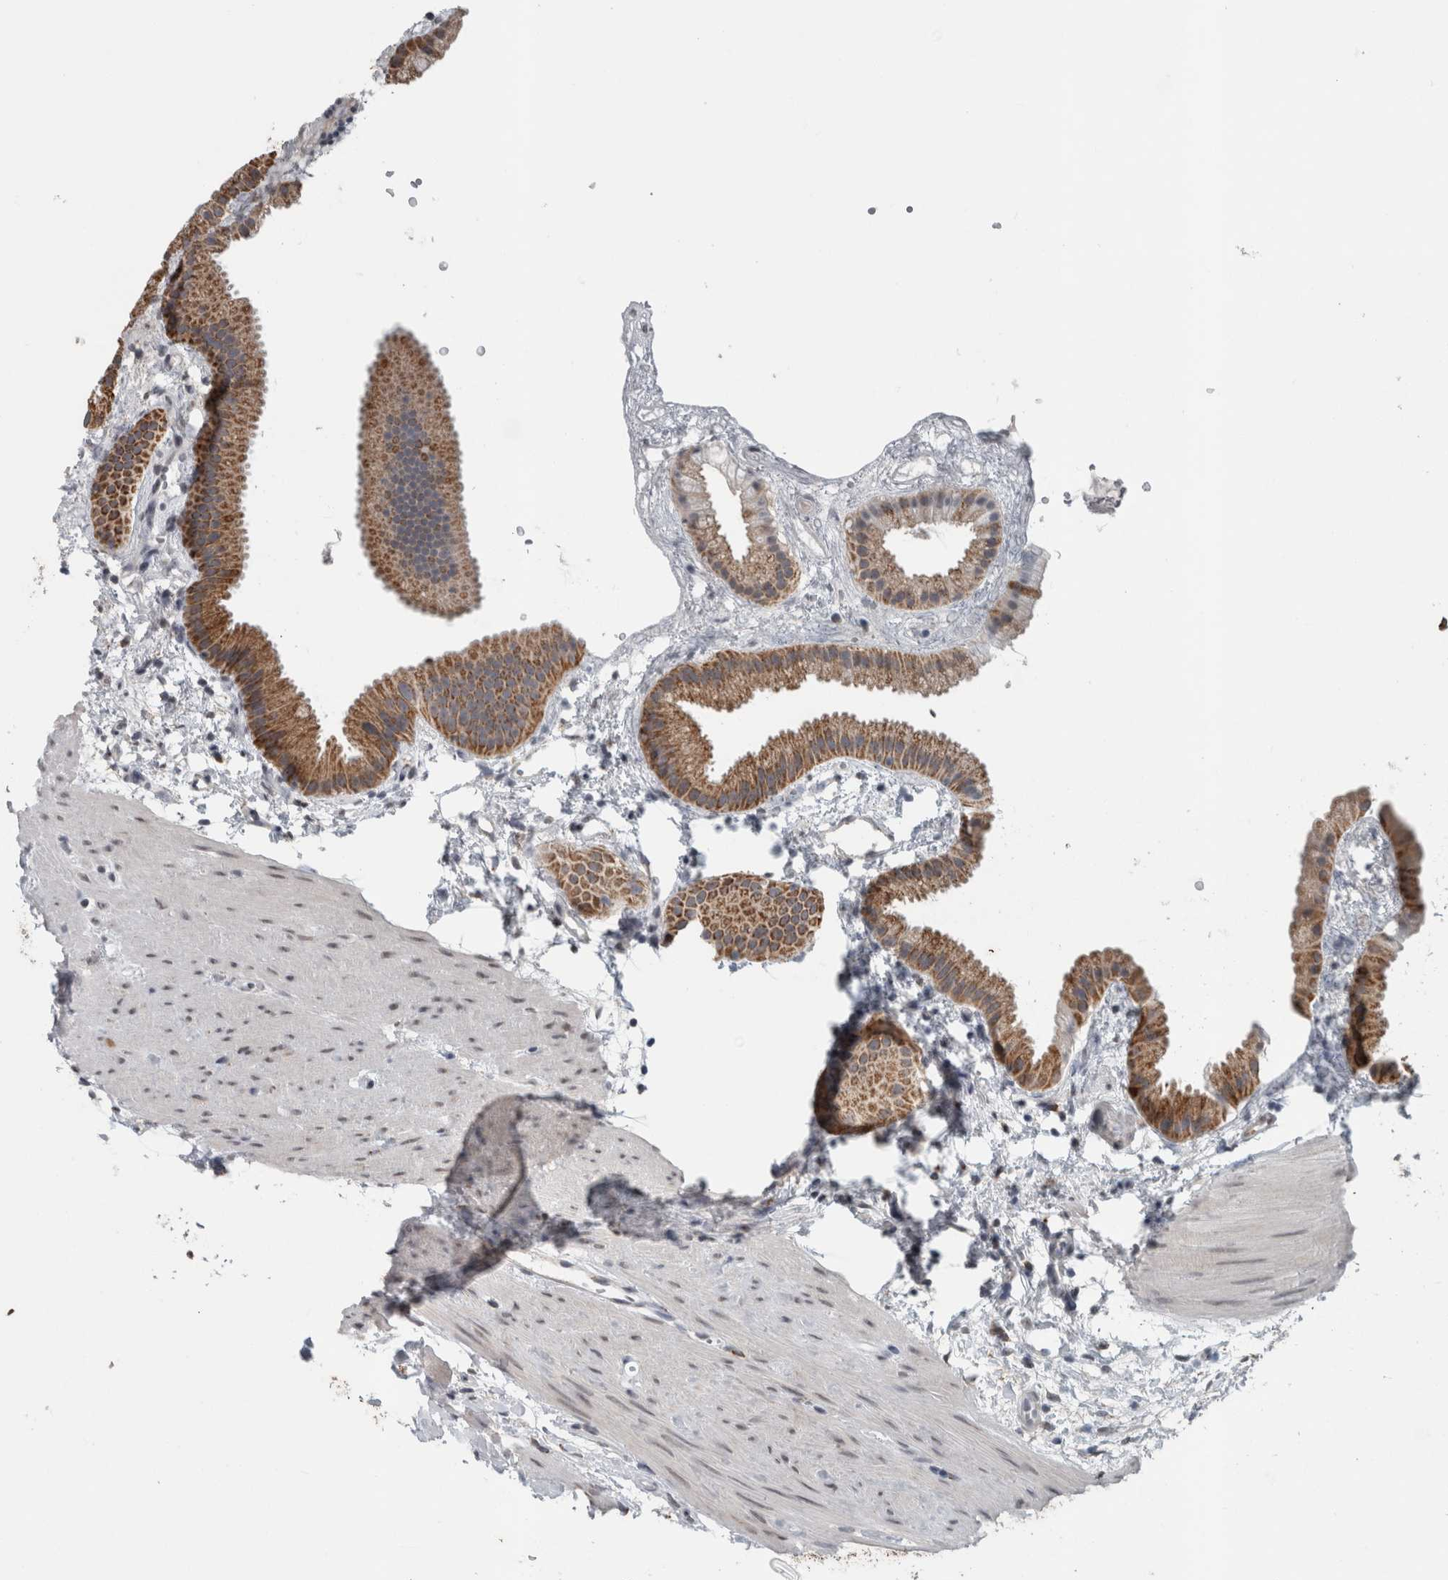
{"staining": {"intensity": "strong", "quantity": ">75%", "location": "cytoplasmic/membranous"}, "tissue": "gallbladder", "cell_type": "Glandular cells", "image_type": "normal", "snomed": [{"axis": "morphology", "description": "Normal tissue, NOS"}, {"axis": "topography", "description": "Gallbladder"}], "caption": "A histopathology image of gallbladder stained for a protein displays strong cytoplasmic/membranous brown staining in glandular cells.", "gene": "ACSF2", "patient": {"sex": "female", "age": 64}}